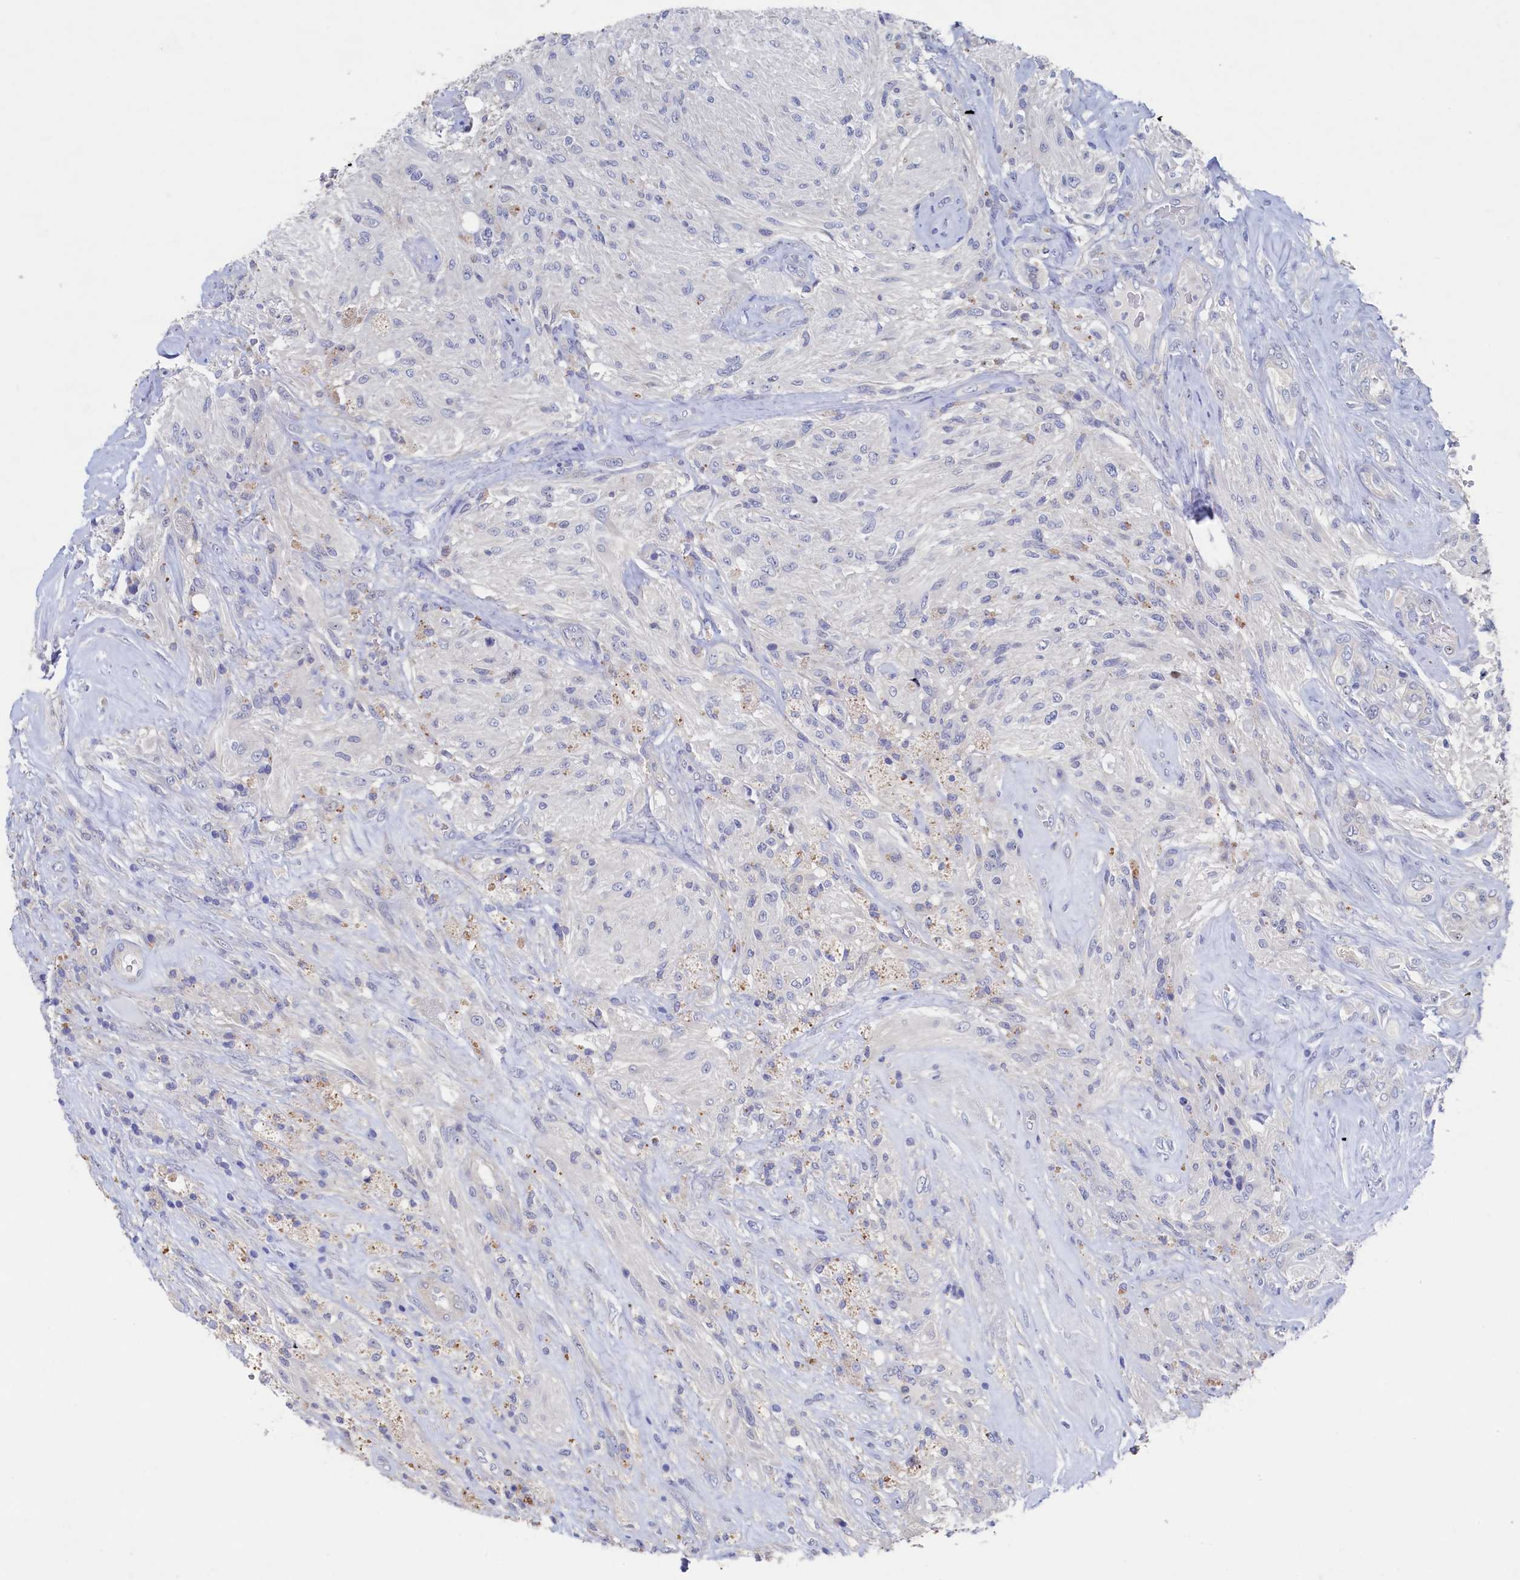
{"staining": {"intensity": "negative", "quantity": "none", "location": "none"}, "tissue": "glioma", "cell_type": "Tumor cells", "image_type": "cancer", "snomed": [{"axis": "morphology", "description": "Glioma, malignant, High grade"}, {"axis": "topography", "description": "Brain"}], "caption": "DAB (3,3'-diaminobenzidine) immunohistochemical staining of human malignant high-grade glioma demonstrates no significant staining in tumor cells.", "gene": "CBLIF", "patient": {"sex": "male", "age": 56}}